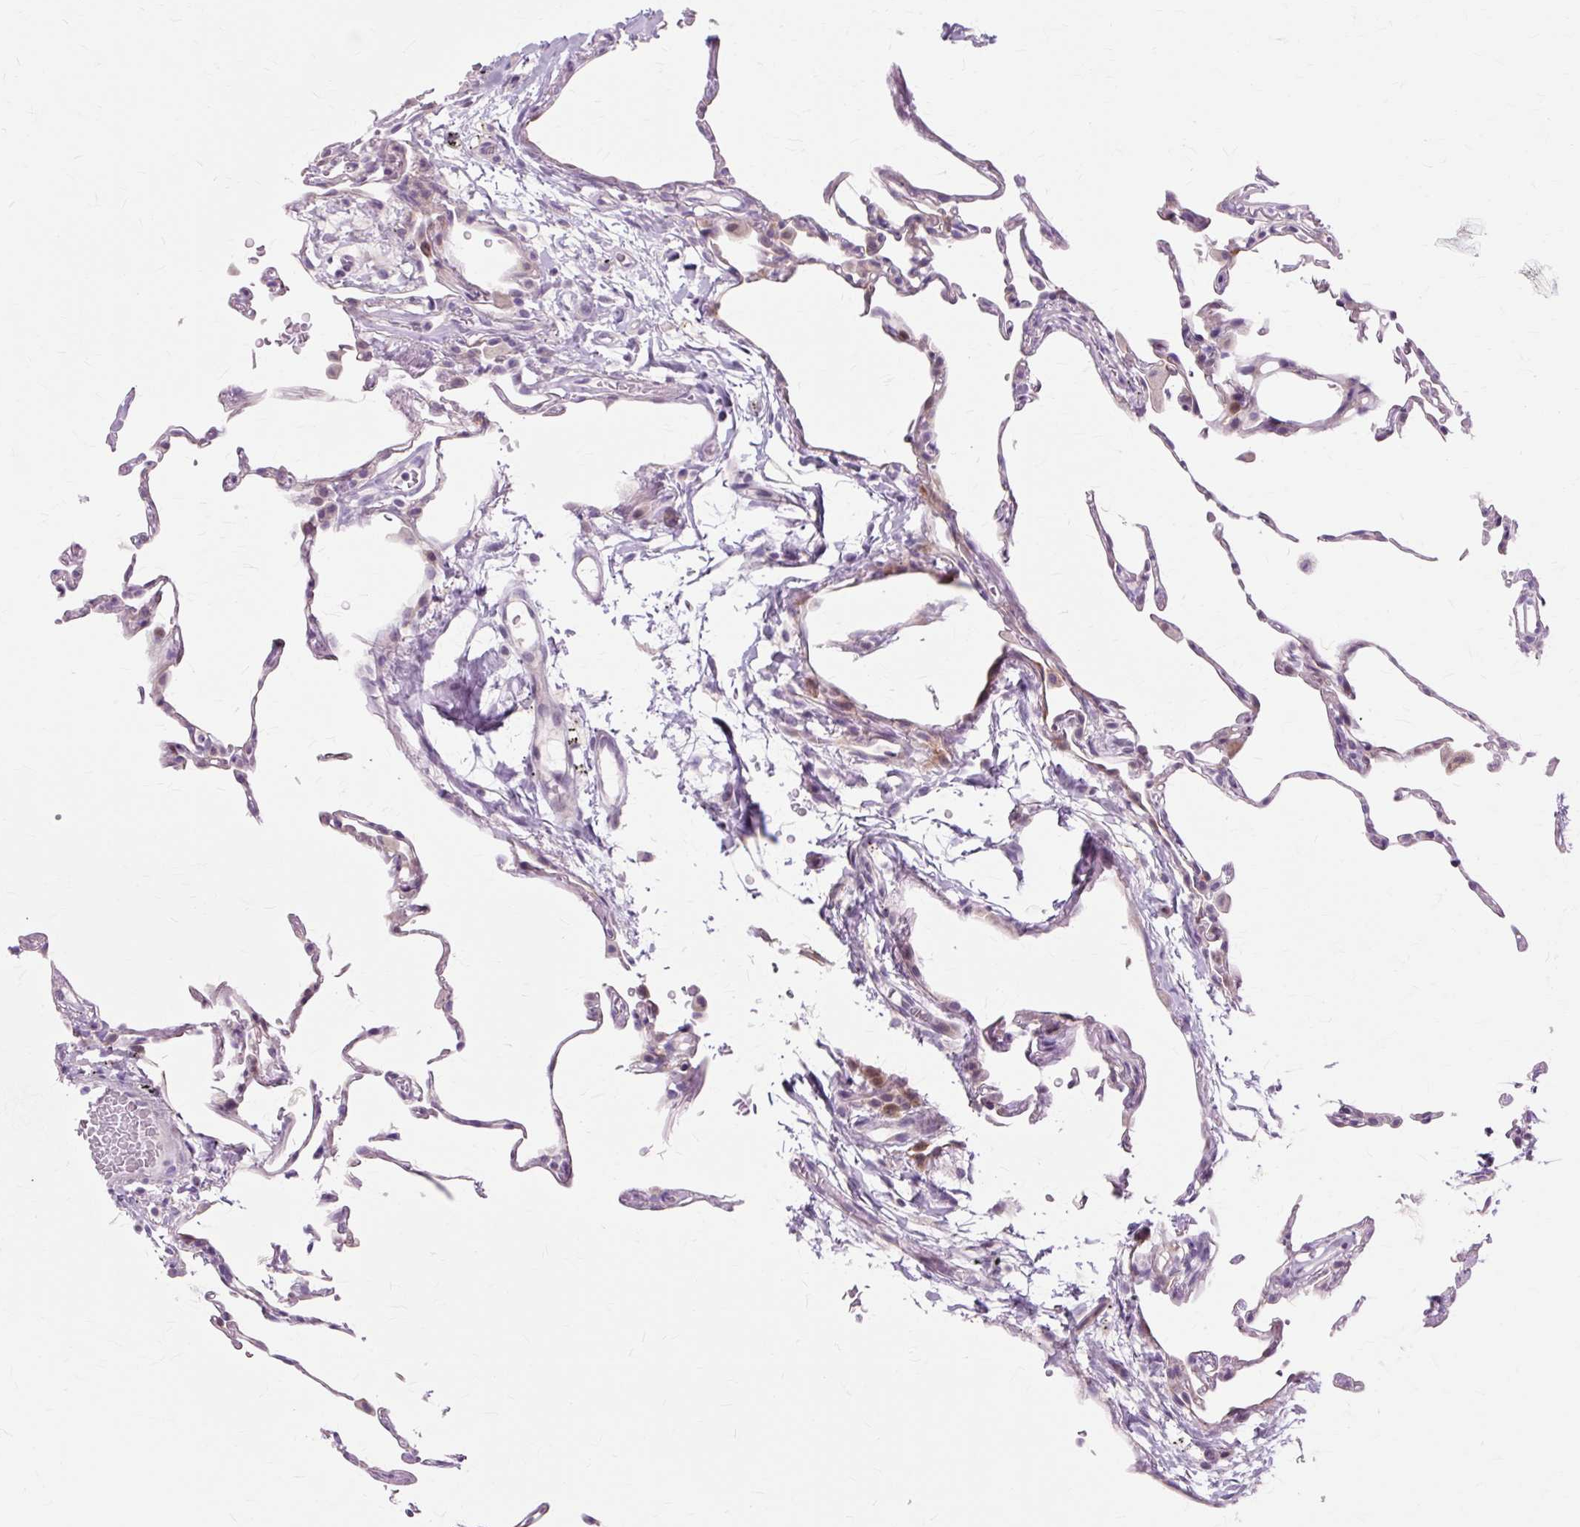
{"staining": {"intensity": "weak", "quantity": "<25%", "location": "cytoplasmic/membranous"}, "tissue": "lung", "cell_type": "Alveolar cells", "image_type": "normal", "snomed": [{"axis": "morphology", "description": "Normal tissue, NOS"}, {"axis": "topography", "description": "Lung"}], "caption": "Alveolar cells are negative for protein expression in unremarkable human lung. (Brightfield microscopy of DAB (3,3'-diaminobenzidine) IHC at high magnification).", "gene": "IRX2", "patient": {"sex": "female", "age": 57}}